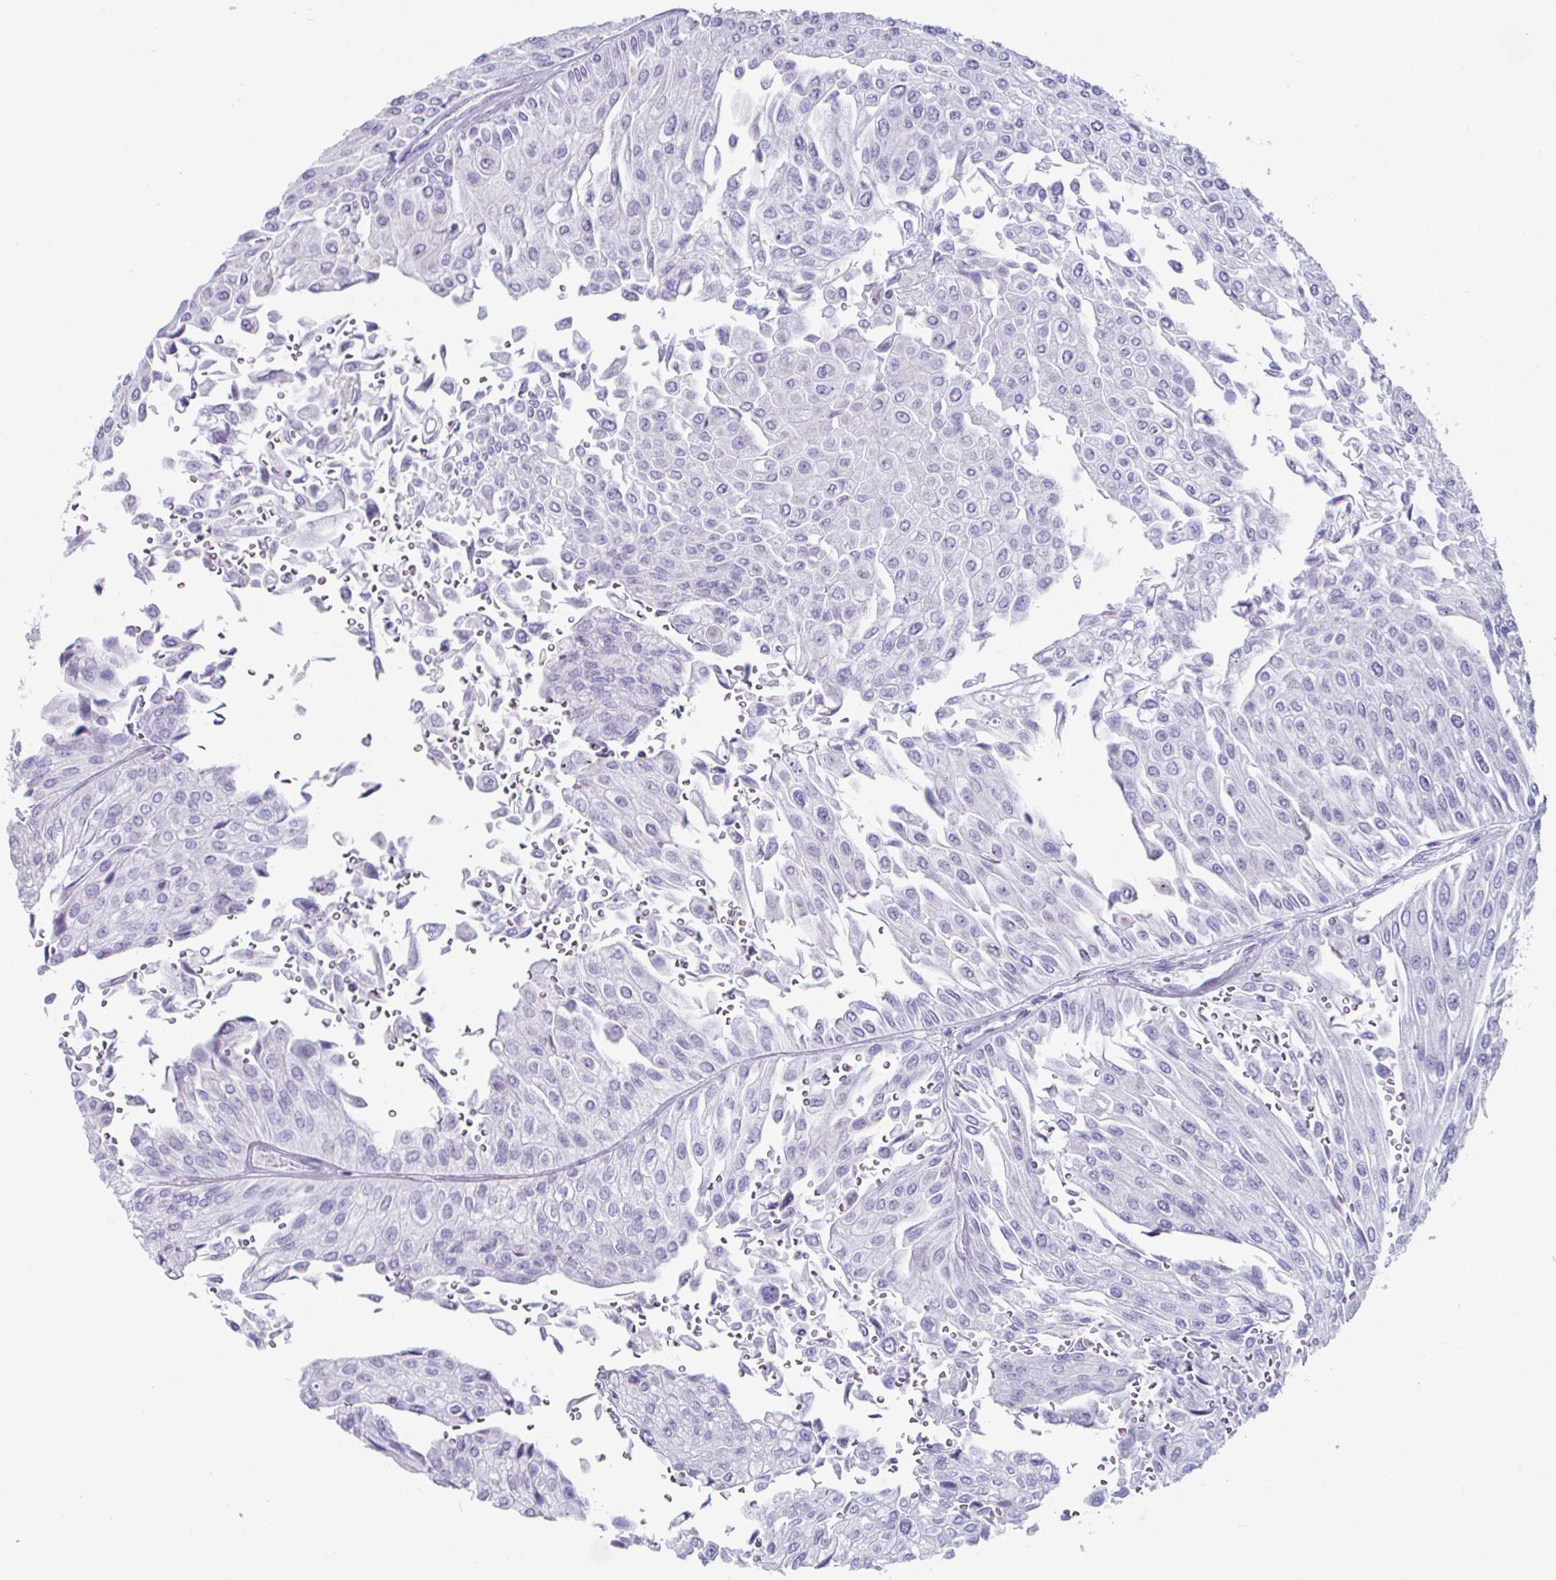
{"staining": {"intensity": "negative", "quantity": "none", "location": "none"}, "tissue": "urothelial cancer", "cell_type": "Tumor cells", "image_type": "cancer", "snomed": [{"axis": "morphology", "description": "Urothelial carcinoma, NOS"}, {"axis": "topography", "description": "Urinary bladder"}], "caption": "Urothelial cancer was stained to show a protein in brown. There is no significant staining in tumor cells.", "gene": "CREG2", "patient": {"sex": "male", "age": 67}}